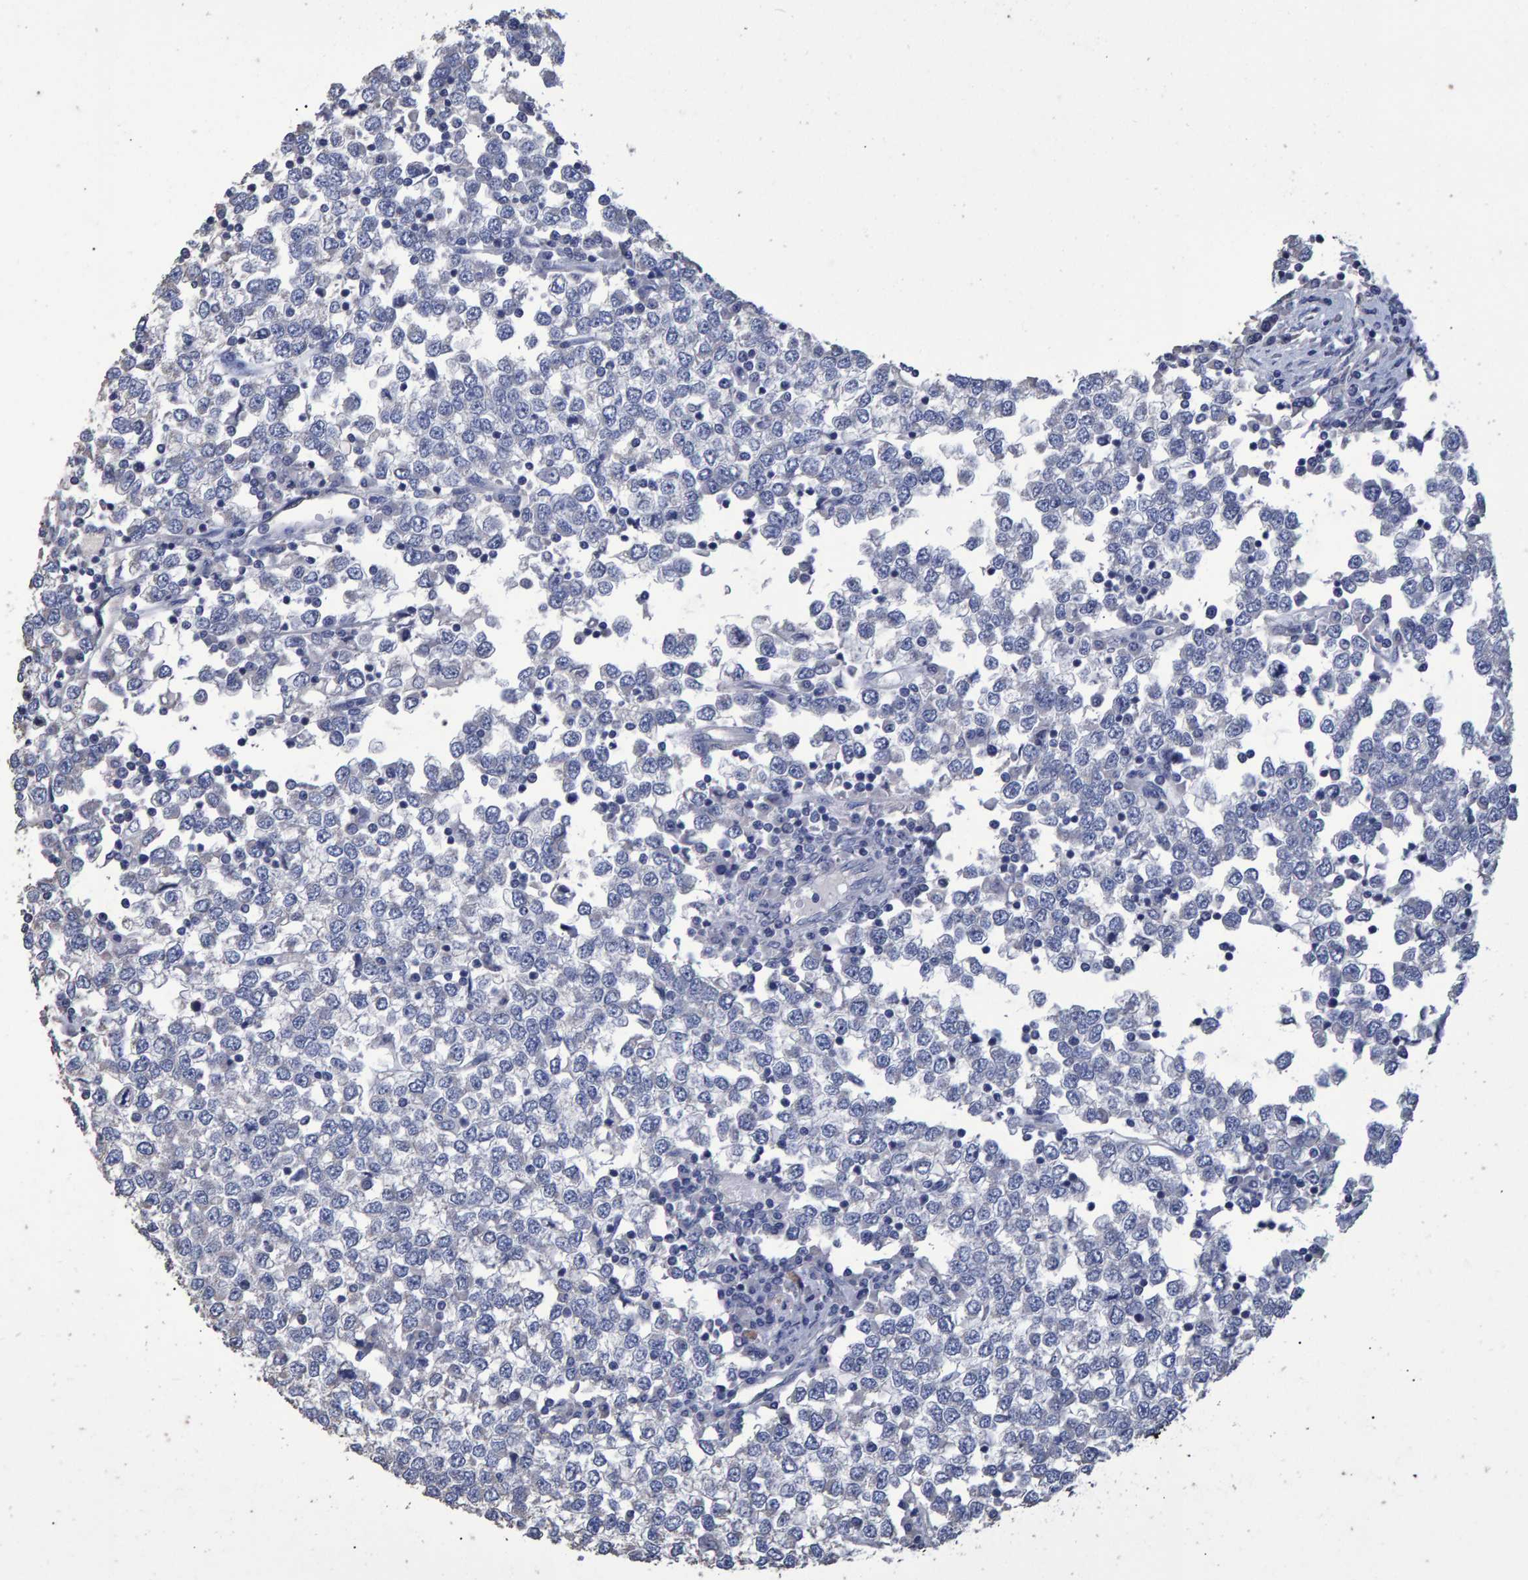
{"staining": {"intensity": "negative", "quantity": "none", "location": "none"}, "tissue": "testis cancer", "cell_type": "Tumor cells", "image_type": "cancer", "snomed": [{"axis": "morphology", "description": "Seminoma, NOS"}, {"axis": "topography", "description": "Testis"}], "caption": "DAB immunohistochemical staining of human testis cancer (seminoma) exhibits no significant expression in tumor cells.", "gene": "HEMGN", "patient": {"sex": "male", "age": 65}}